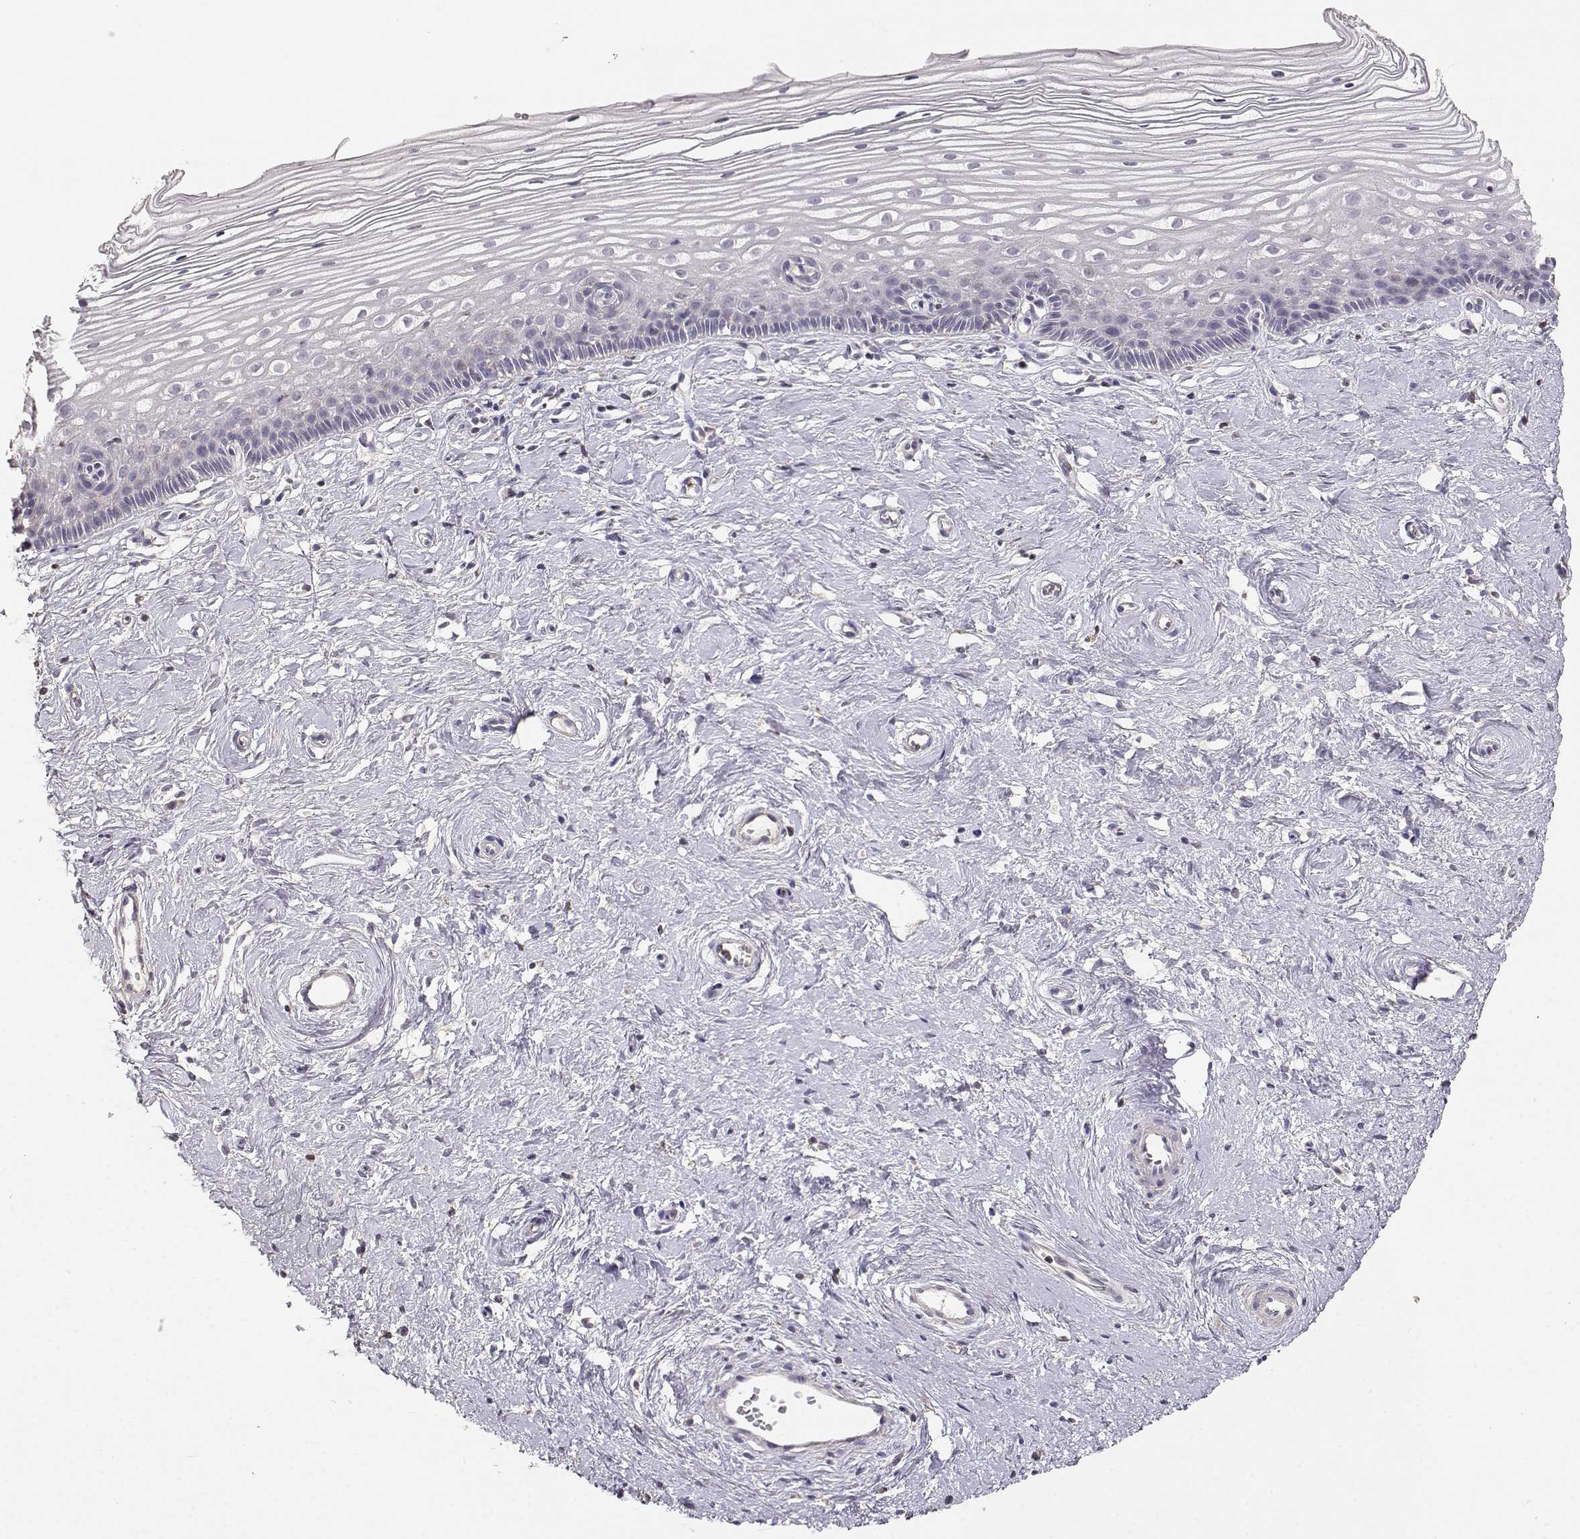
{"staining": {"intensity": "negative", "quantity": "none", "location": "none"}, "tissue": "cervix", "cell_type": "Glandular cells", "image_type": "normal", "snomed": [{"axis": "morphology", "description": "Normal tissue, NOS"}, {"axis": "topography", "description": "Cervix"}], "caption": "This is an IHC micrograph of benign cervix. There is no positivity in glandular cells.", "gene": "TNFRSF10C", "patient": {"sex": "female", "age": 40}}